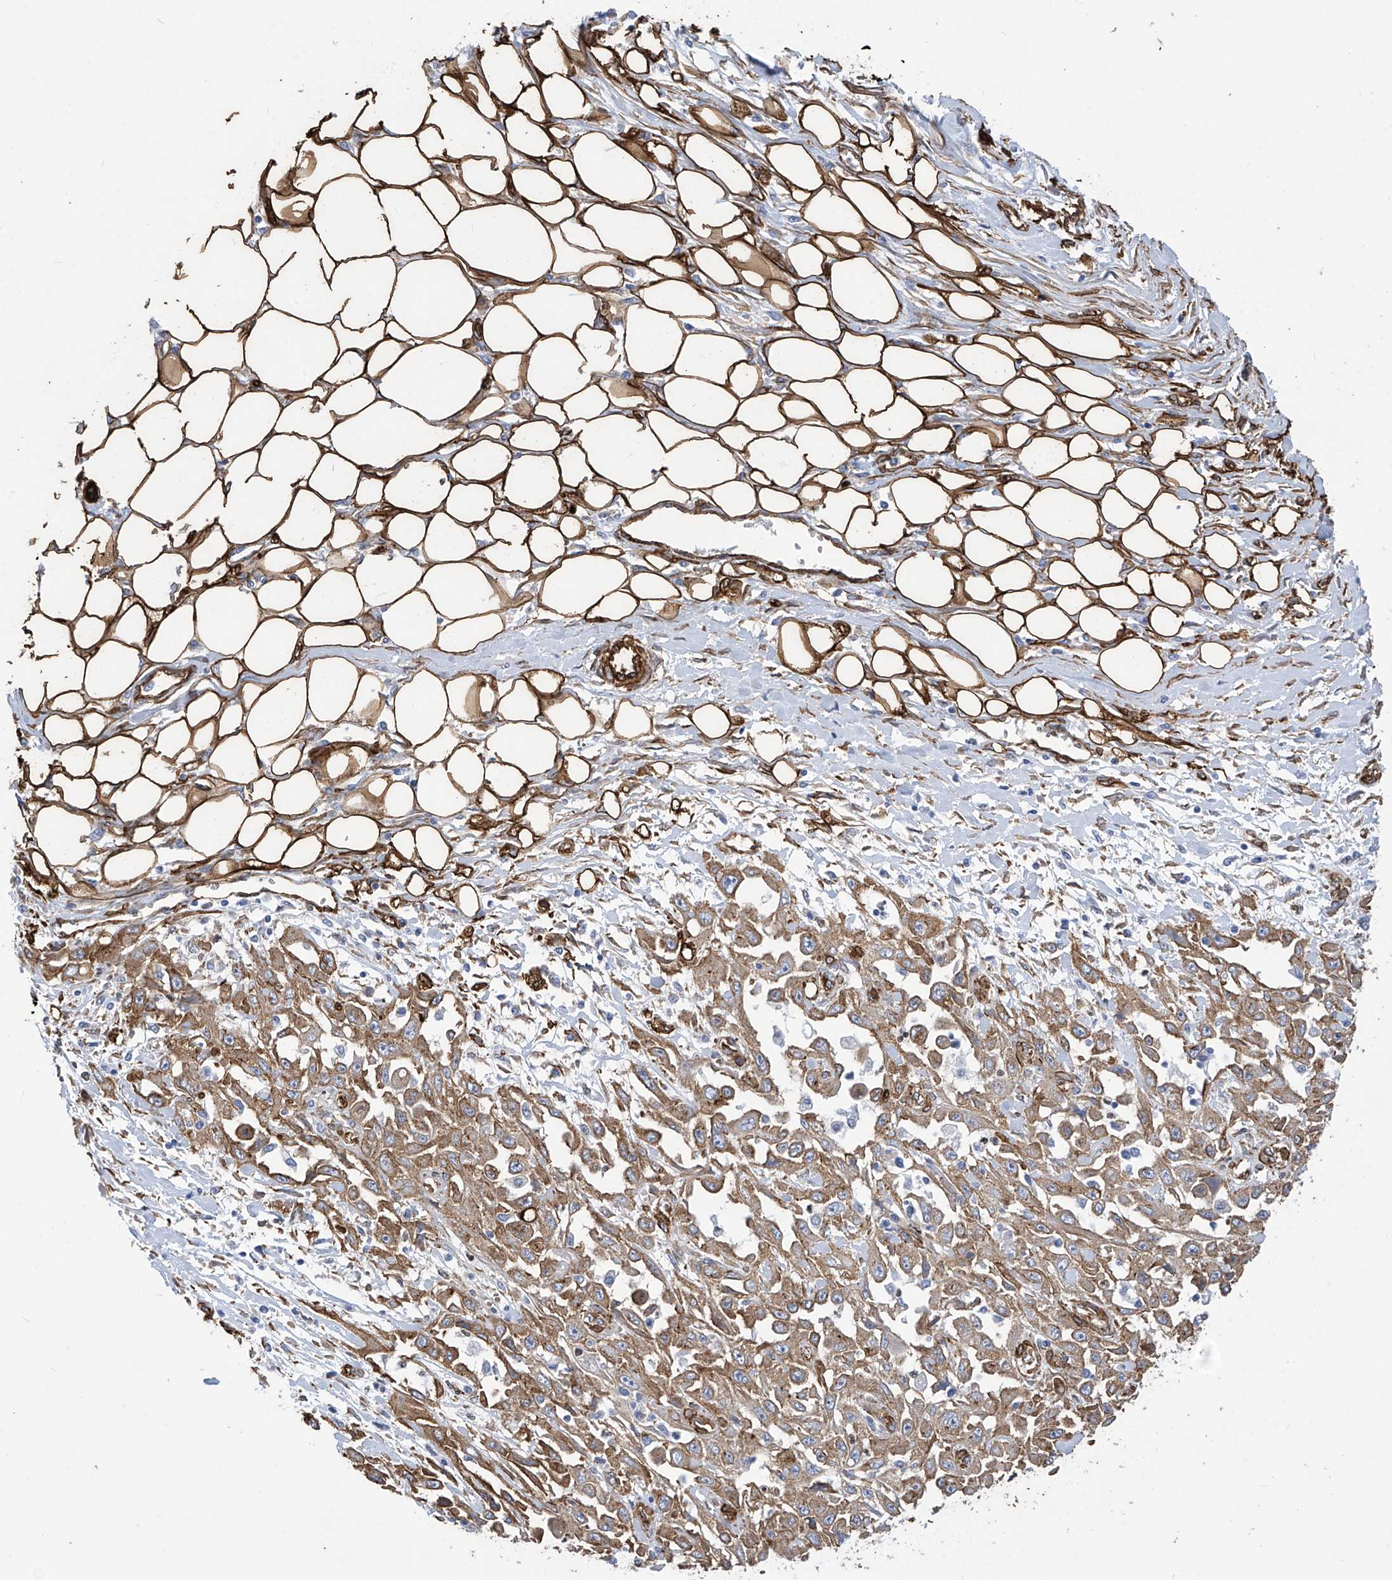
{"staining": {"intensity": "moderate", "quantity": ">75%", "location": "cytoplasmic/membranous"}, "tissue": "skin cancer", "cell_type": "Tumor cells", "image_type": "cancer", "snomed": [{"axis": "morphology", "description": "Squamous cell carcinoma, NOS"}, {"axis": "morphology", "description": "Squamous cell carcinoma, metastatic, NOS"}, {"axis": "topography", "description": "Skin"}, {"axis": "topography", "description": "Lymph node"}], "caption": "A brown stain shows moderate cytoplasmic/membranous staining of a protein in human skin metastatic squamous cell carcinoma tumor cells. The staining is performed using DAB brown chromogen to label protein expression. The nuclei are counter-stained blue using hematoxylin.", "gene": "UBTD1", "patient": {"sex": "male", "age": 75}}